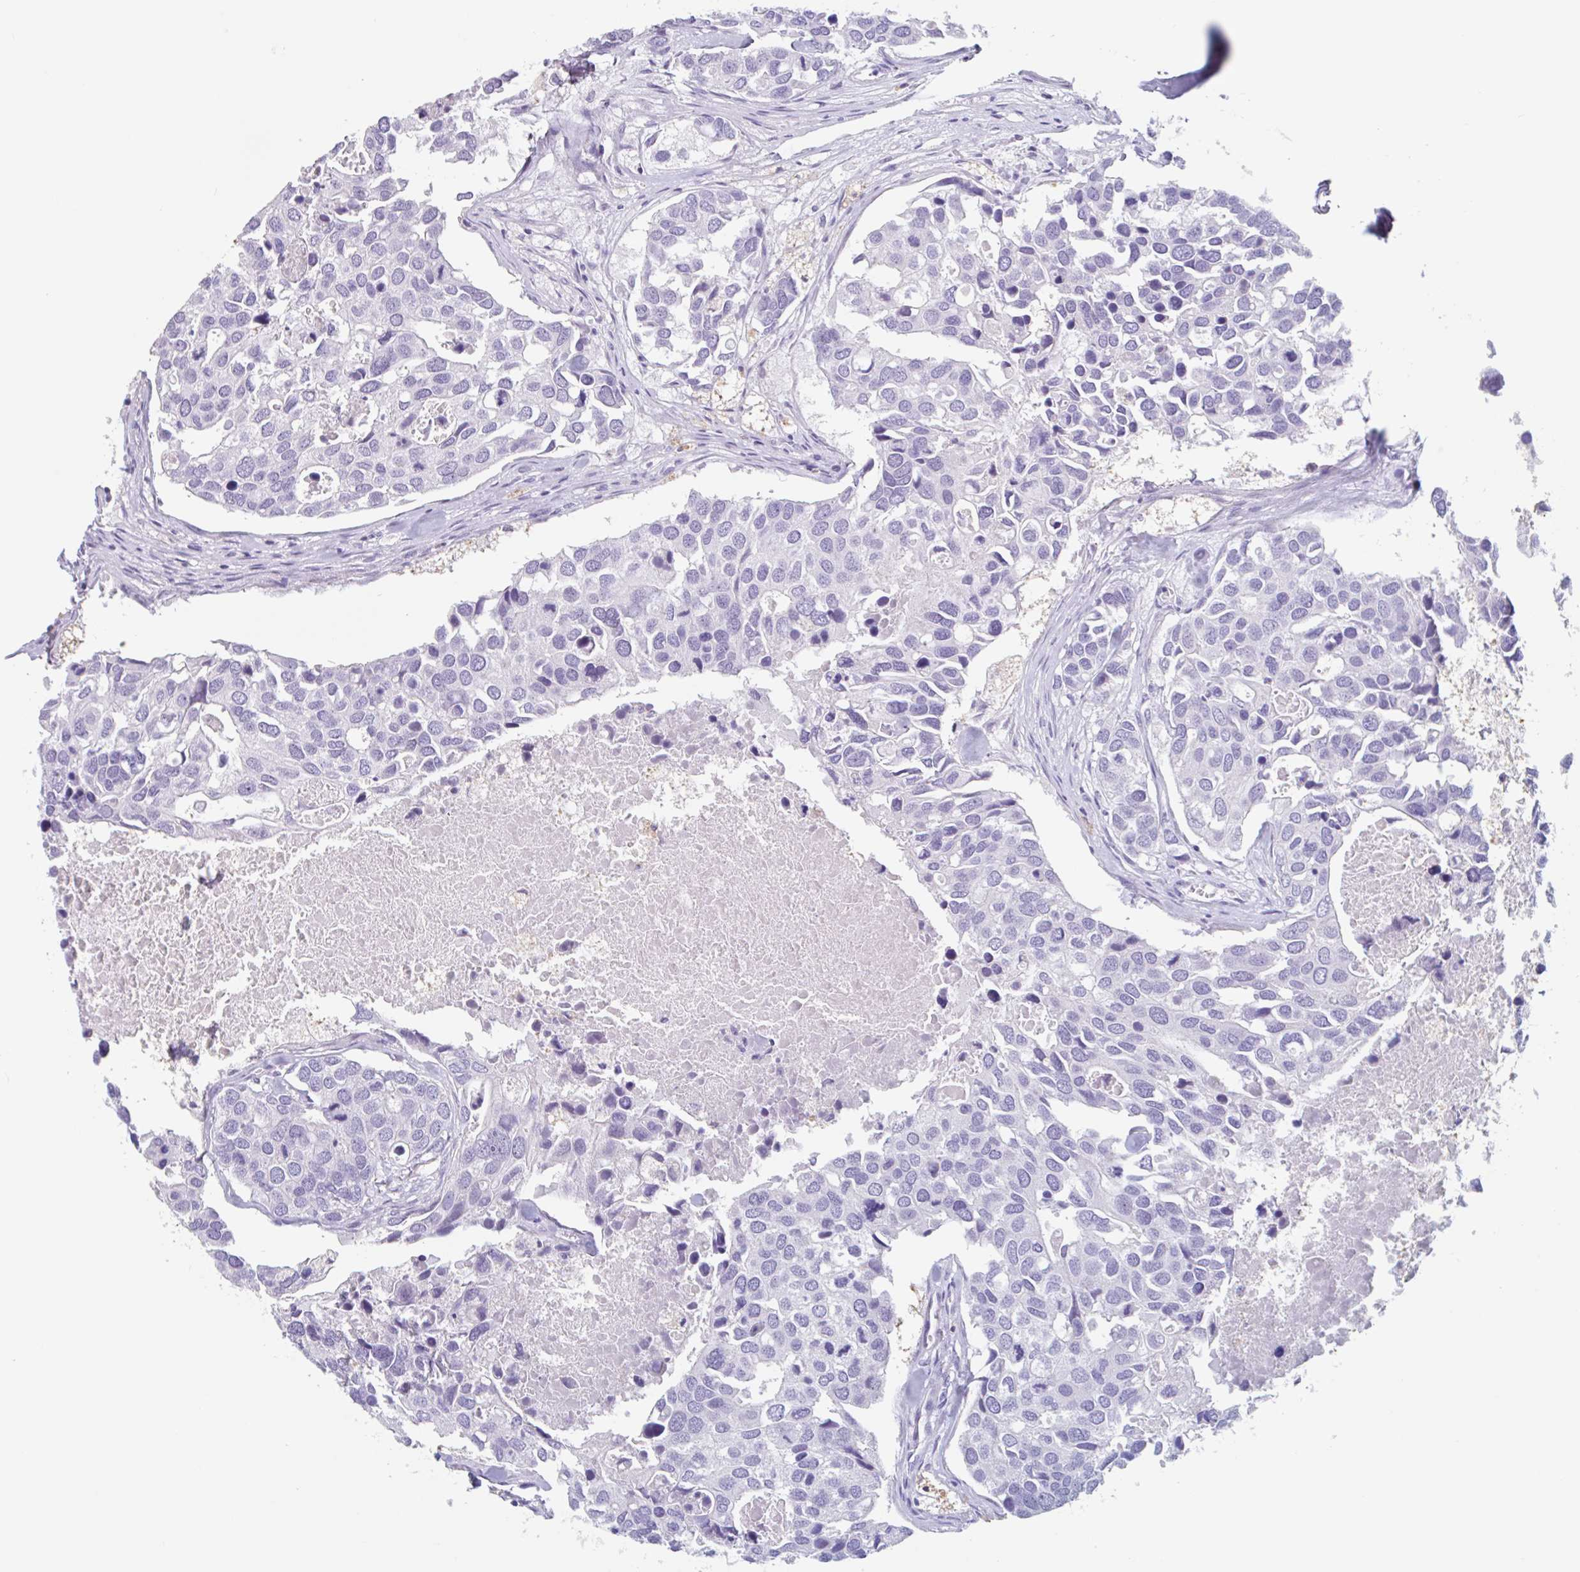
{"staining": {"intensity": "negative", "quantity": "none", "location": "none"}, "tissue": "breast cancer", "cell_type": "Tumor cells", "image_type": "cancer", "snomed": [{"axis": "morphology", "description": "Duct carcinoma"}, {"axis": "topography", "description": "Breast"}], "caption": "Human breast infiltrating ductal carcinoma stained for a protein using immunohistochemistry reveals no positivity in tumor cells.", "gene": "EMC4", "patient": {"sex": "female", "age": 83}}